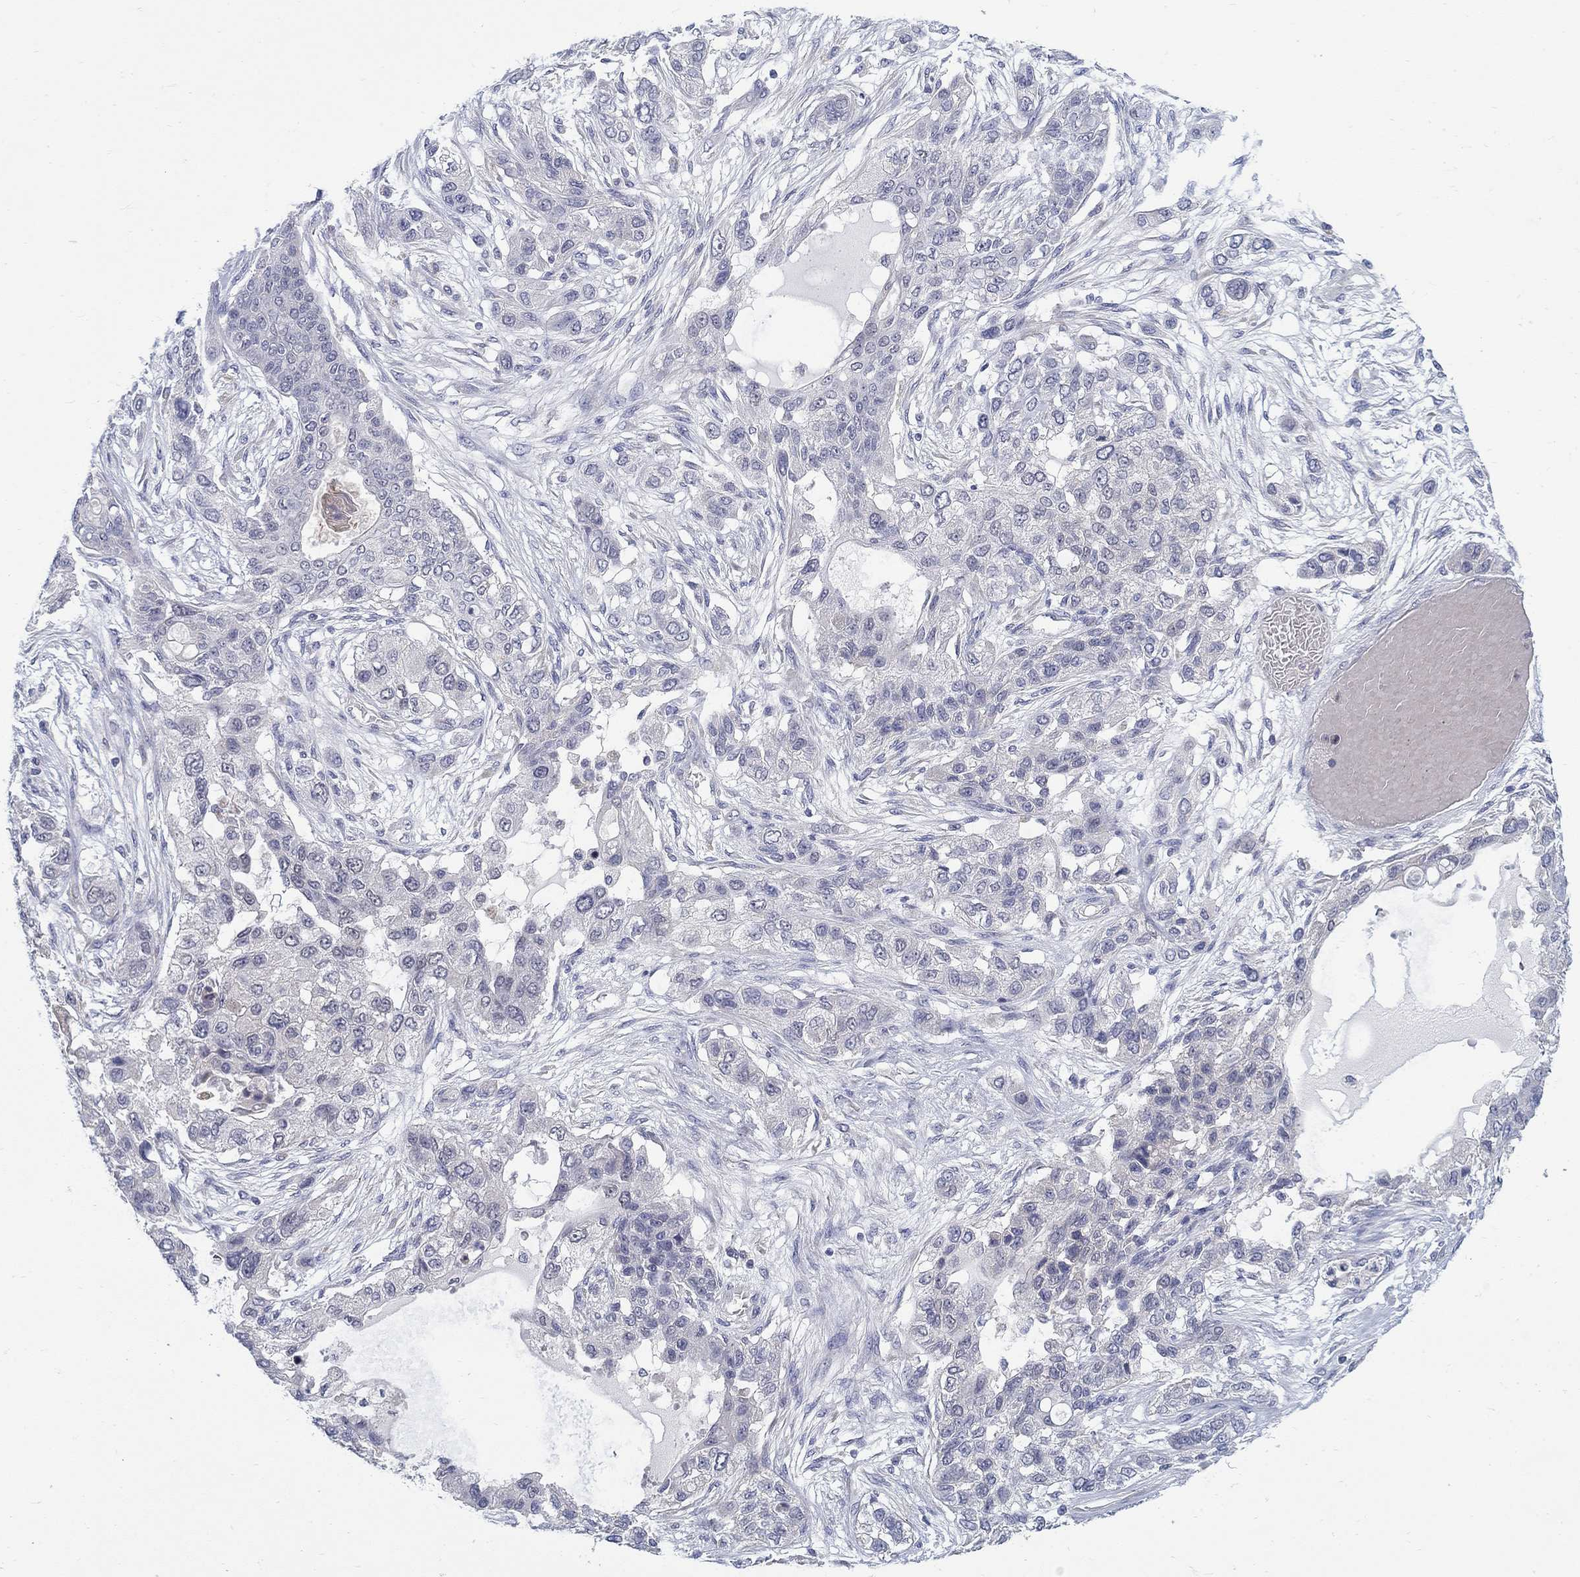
{"staining": {"intensity": "negative", "quantity": "none", "location": "none"}, "tissue": "lung cancer", "cell_type": "Tumor cells", "image_type": "cancer", "snomed": [{"axis": "morphology", "description": "Squamous cell carcinoma, NOS"}, {"axis": "topography", "description": "Lung"}], "caption": "Immunohistochemistry micrograph of lung cancer (squamous cell carcinoma) stained for a protein (brown), which exhibits no staining in tumor cells.", "gene": "ABCA4", "patient": {"sex": "female", "age": 70}}